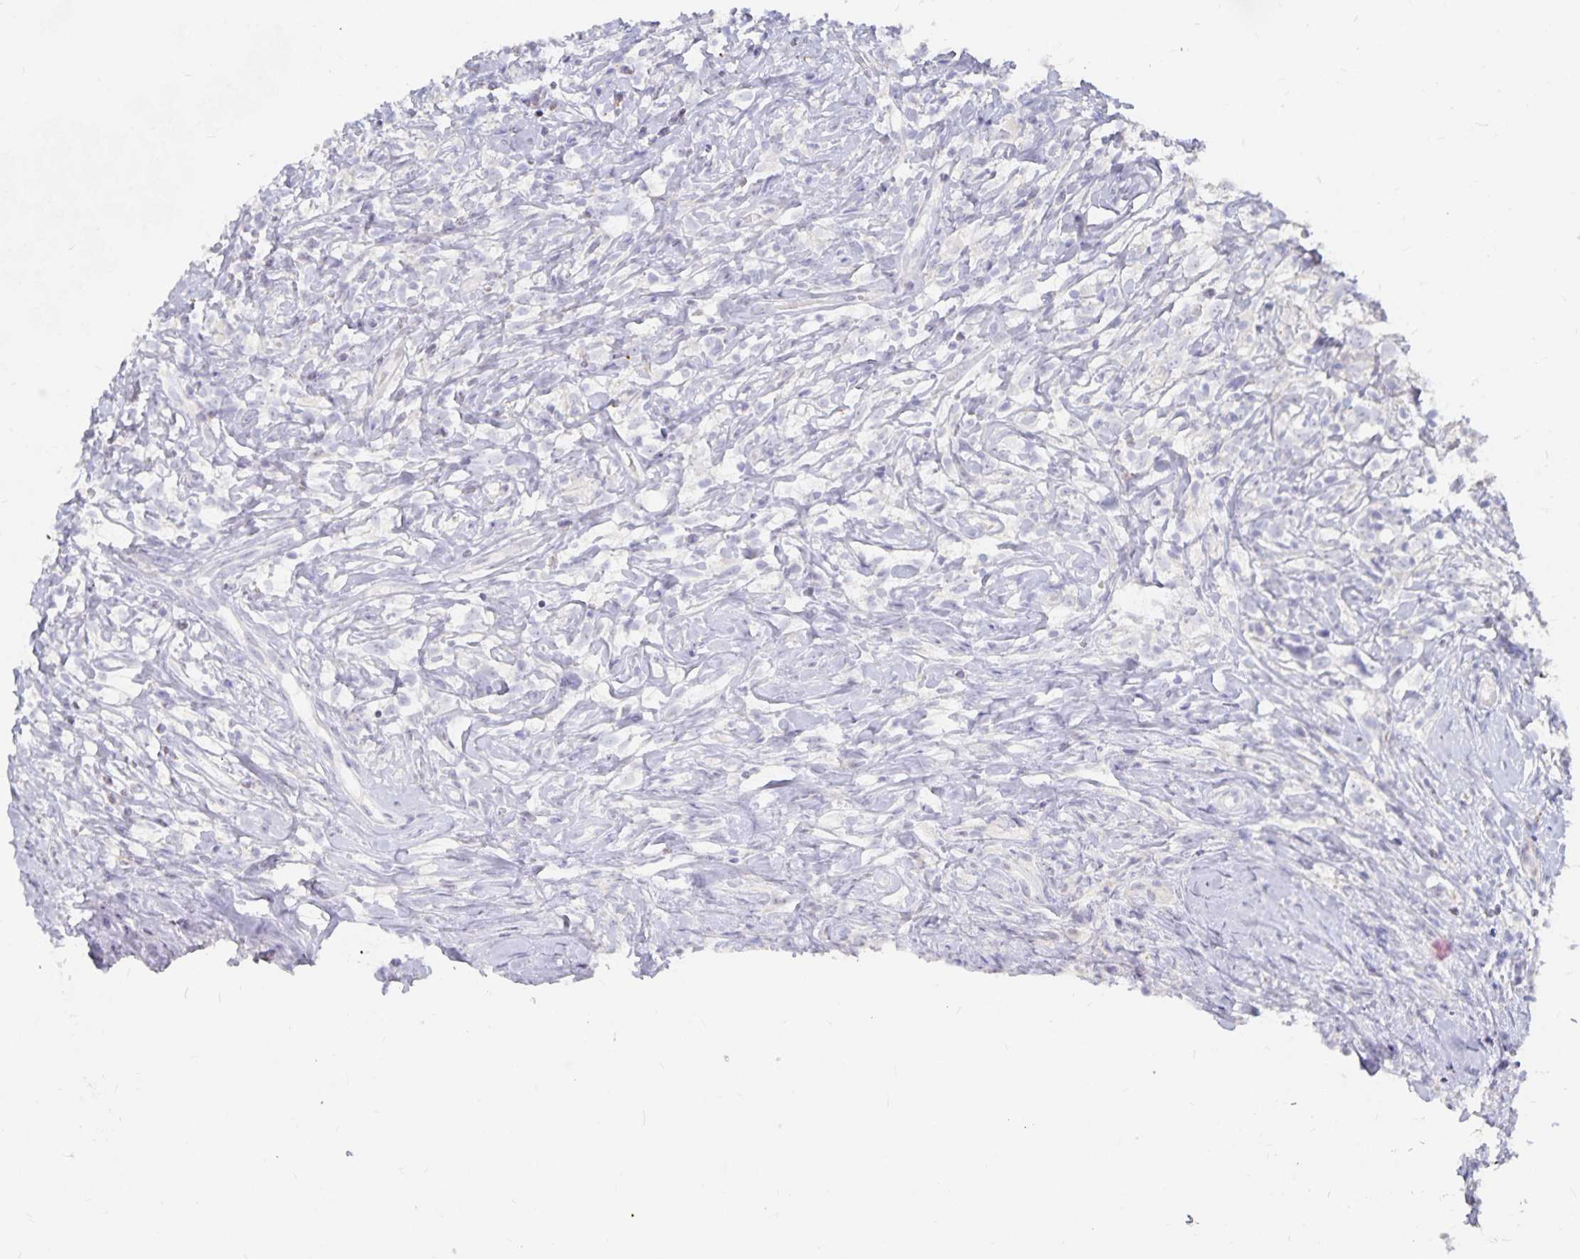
{"staining": {"intensity": "negative", "quantity": "none", "location": "none"}, "tissue": "lymphoma", "cell_type": "Tumor cells", "image_type": "cancer", "snomed": [{"axis": "morphology", "description": "Hodgkin's disease, NOS"}, {"axis": "topography", "description": "No Tissue"}], "caption": "Lymphoma was stained to show a protein in brown. There is no significant staining in tumor cells.", "gene": "DNAH9", "patient": {"sex": "female", "age": 21}}